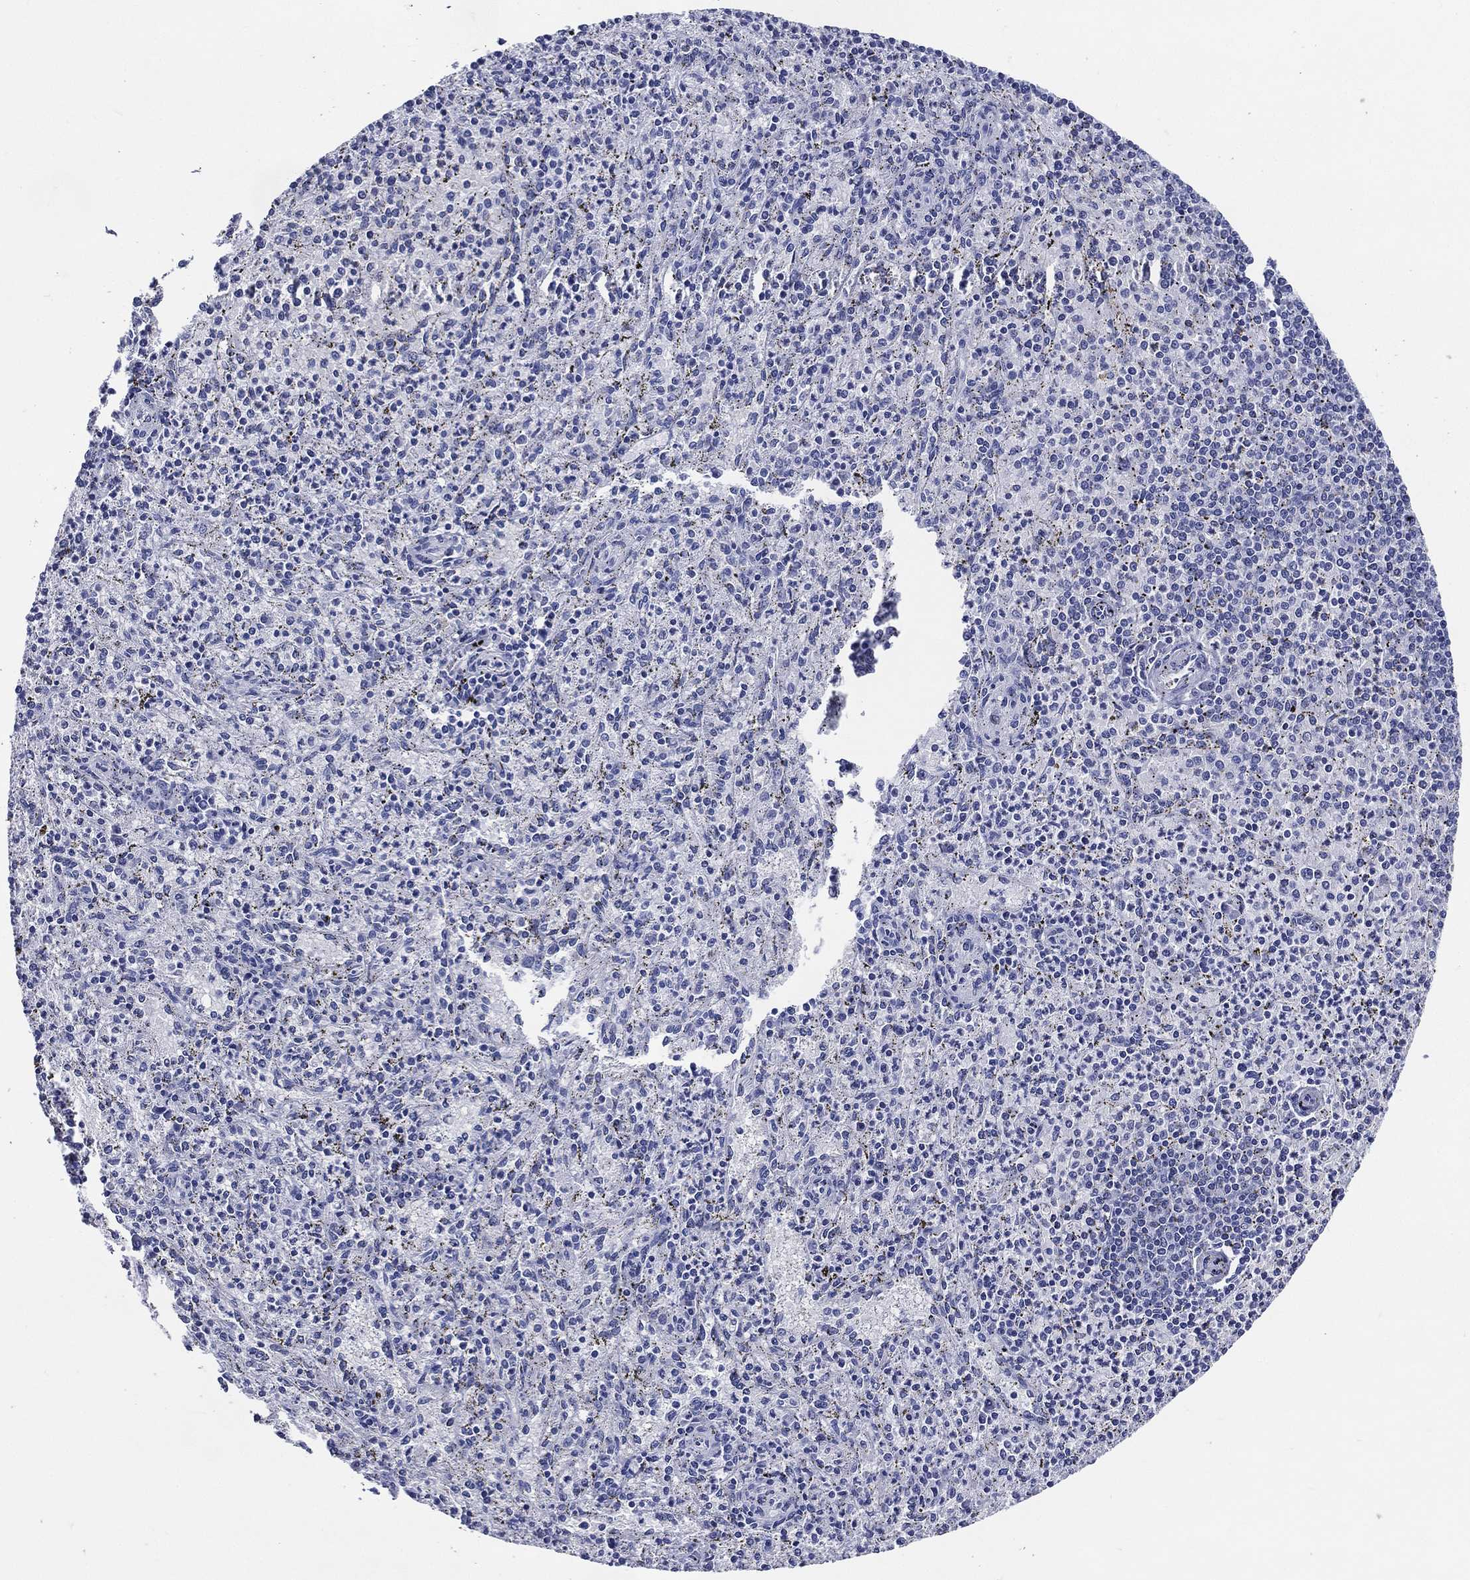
{"staining": {"intensity": "negative", "quantity": "none", "location": "none"}, "tissue": "spleen", "cell_type": "Cells in red pulp", "image_type": "normal", "snomed": [{"axis": "morphology", "description": "Normal tissue, NOS"}, {"axis": "topography", "description": "Spleen"}], "caption": "This image is of unremarkable spleen stained with immunohistochemistry to label a protein in brown with the nuclei are counter-stained blue. There is no expression in cells in red pulp. The staining was performed using DAB (3,3'-diaminobenzidine) to visualize the protein expression in brown, while the nuclei were stained in blue with hematoxylin (Magnification: 20x).", "gene": "ACE2", "patient": {"sex": "male", "age": 60}}